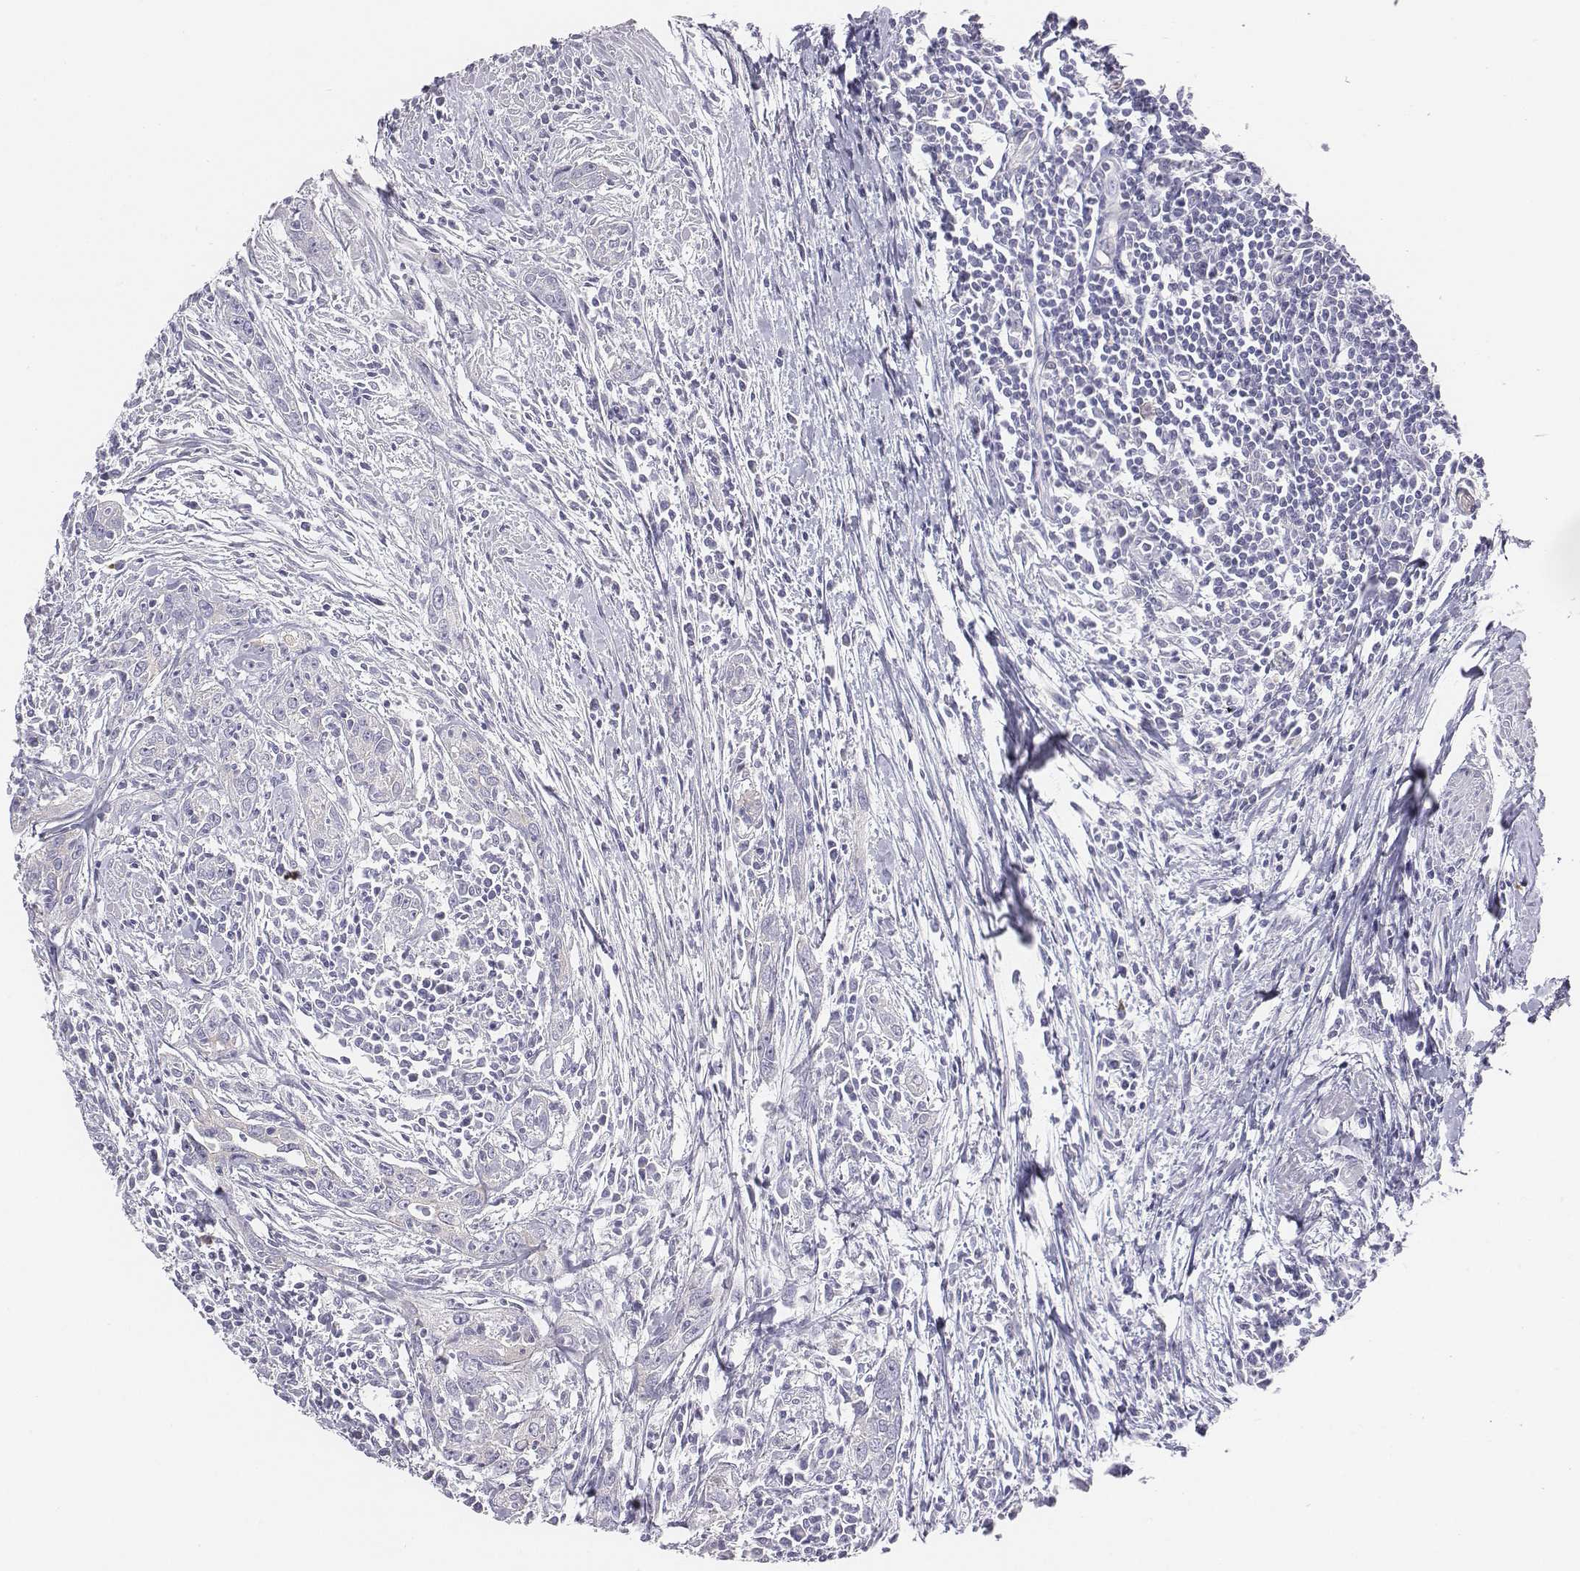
{"staining": {"intensity": "weak", "quantity": "<25%", "location": "cytoplasmic/membranous"}, "tissue": "urothelial cancer", "cell_type": "Tumor cells", "image_type": "cancer", "snomed": [{"axis": "morphology", "description": "Urothelial carcinoma, High grade"}, {"axis": "topography", "description": "Urinary bladder"}], "caption": "Tumor cells show no significant expression in high-grade urothelial carcinoma. (DAB immunohistochemistry visualized using brightfield microscopy, high magnification).", "gene": "CHST14", "patient": {"sex": "male", "age": 83}}